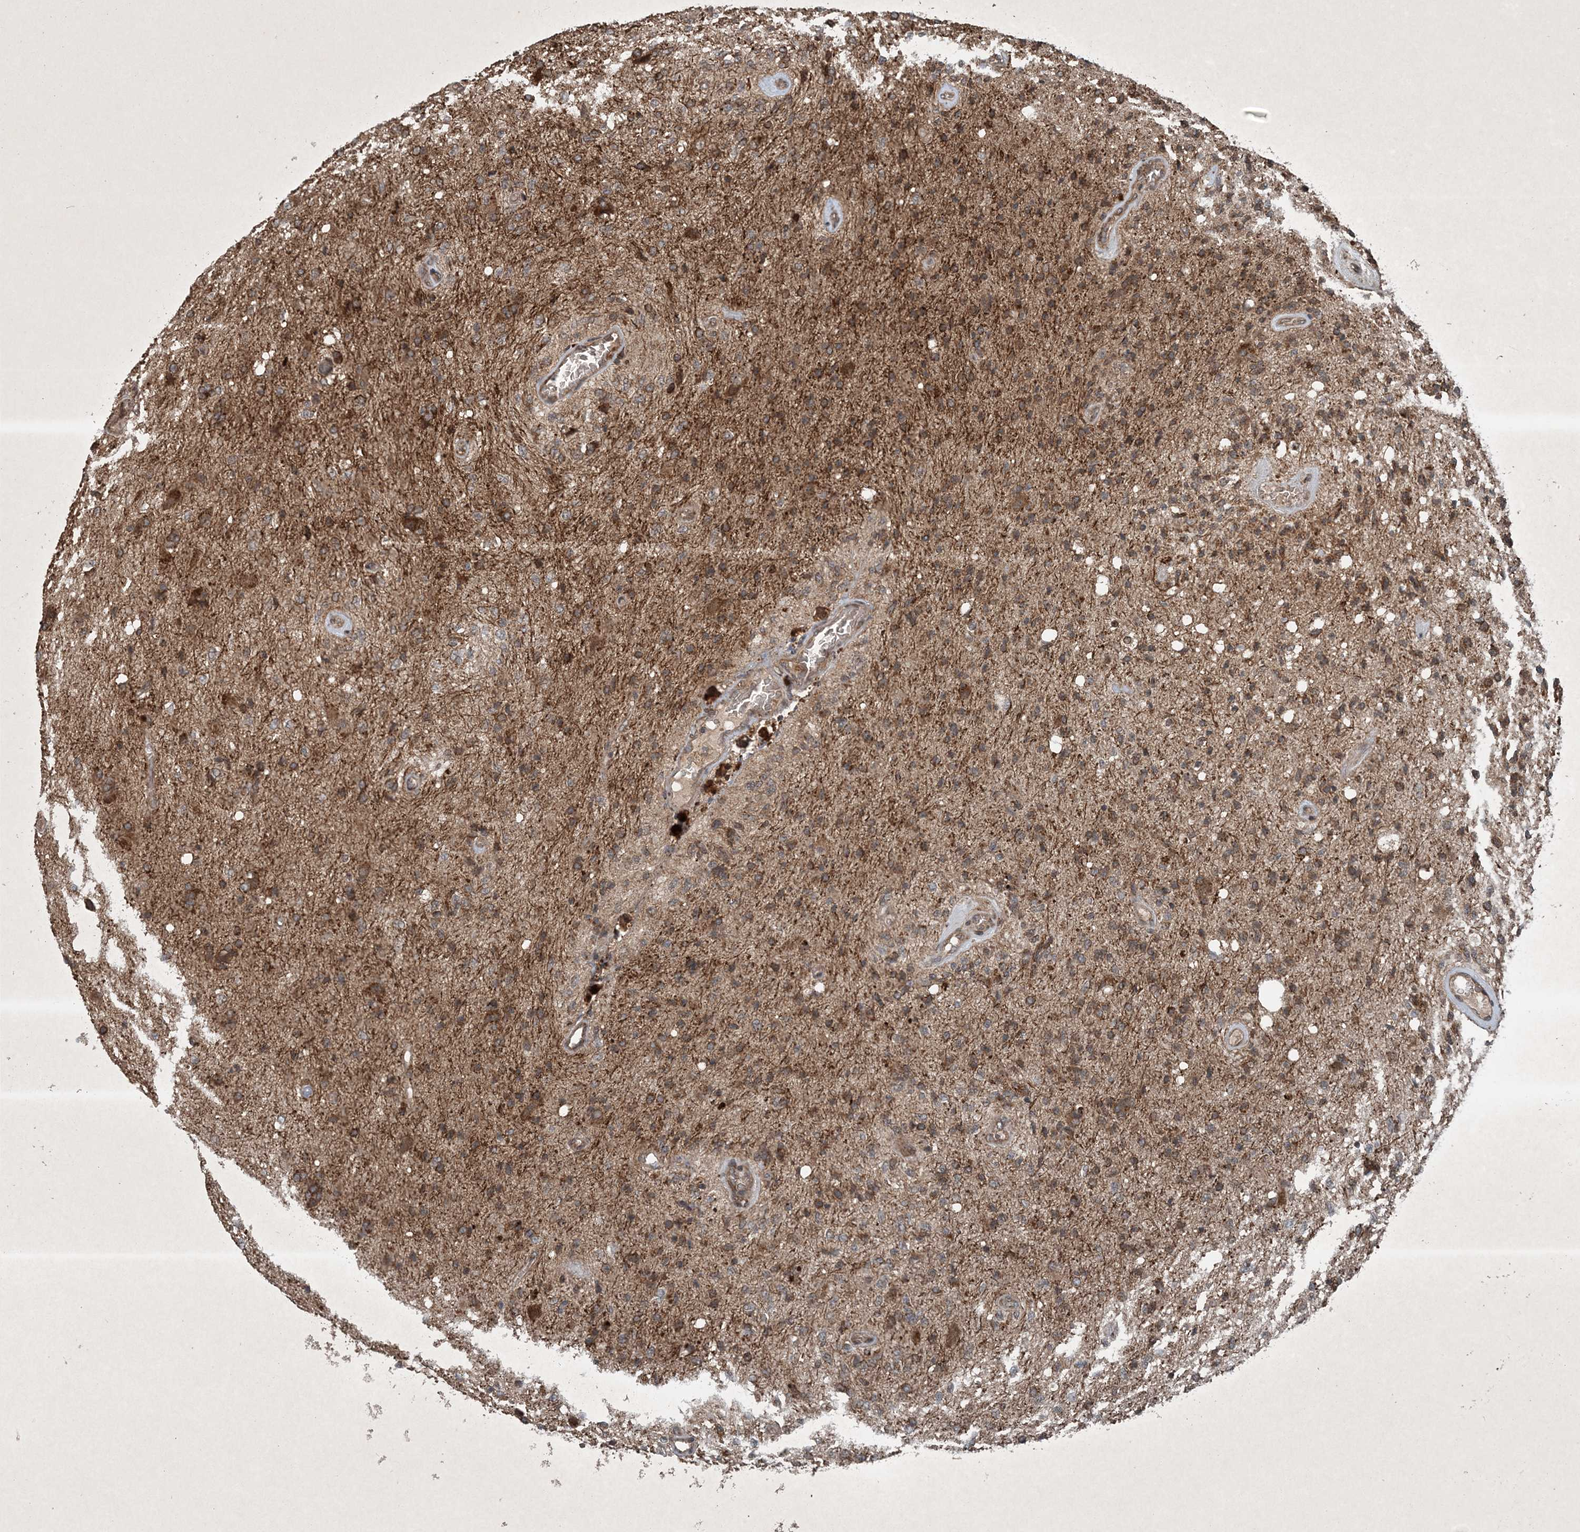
{"staining": {"intensity": "moderate", "quantity": ">75%", "location": "cytoplasmic/membranous"}, "tissue": "glioma", "cell_type": "Tumor cells", "image_type": "cancer", "snomed": [{"axis": "morphology", "description": "Normal tissue, NOS"}, {"axis": "morphology", "description": "Glioma, malignant, High grade"}, {"axis": "topography", "description": "Cerebral cortex"}], "caption": "A micrograph showing moderate cytoplasmic/membranous staining in approximately >75% of tumor cells in glioma, as visualized by brown immunohistochemical staining.", "gene": "GNG5", "patient": {"sex": "male", "age": 77}}